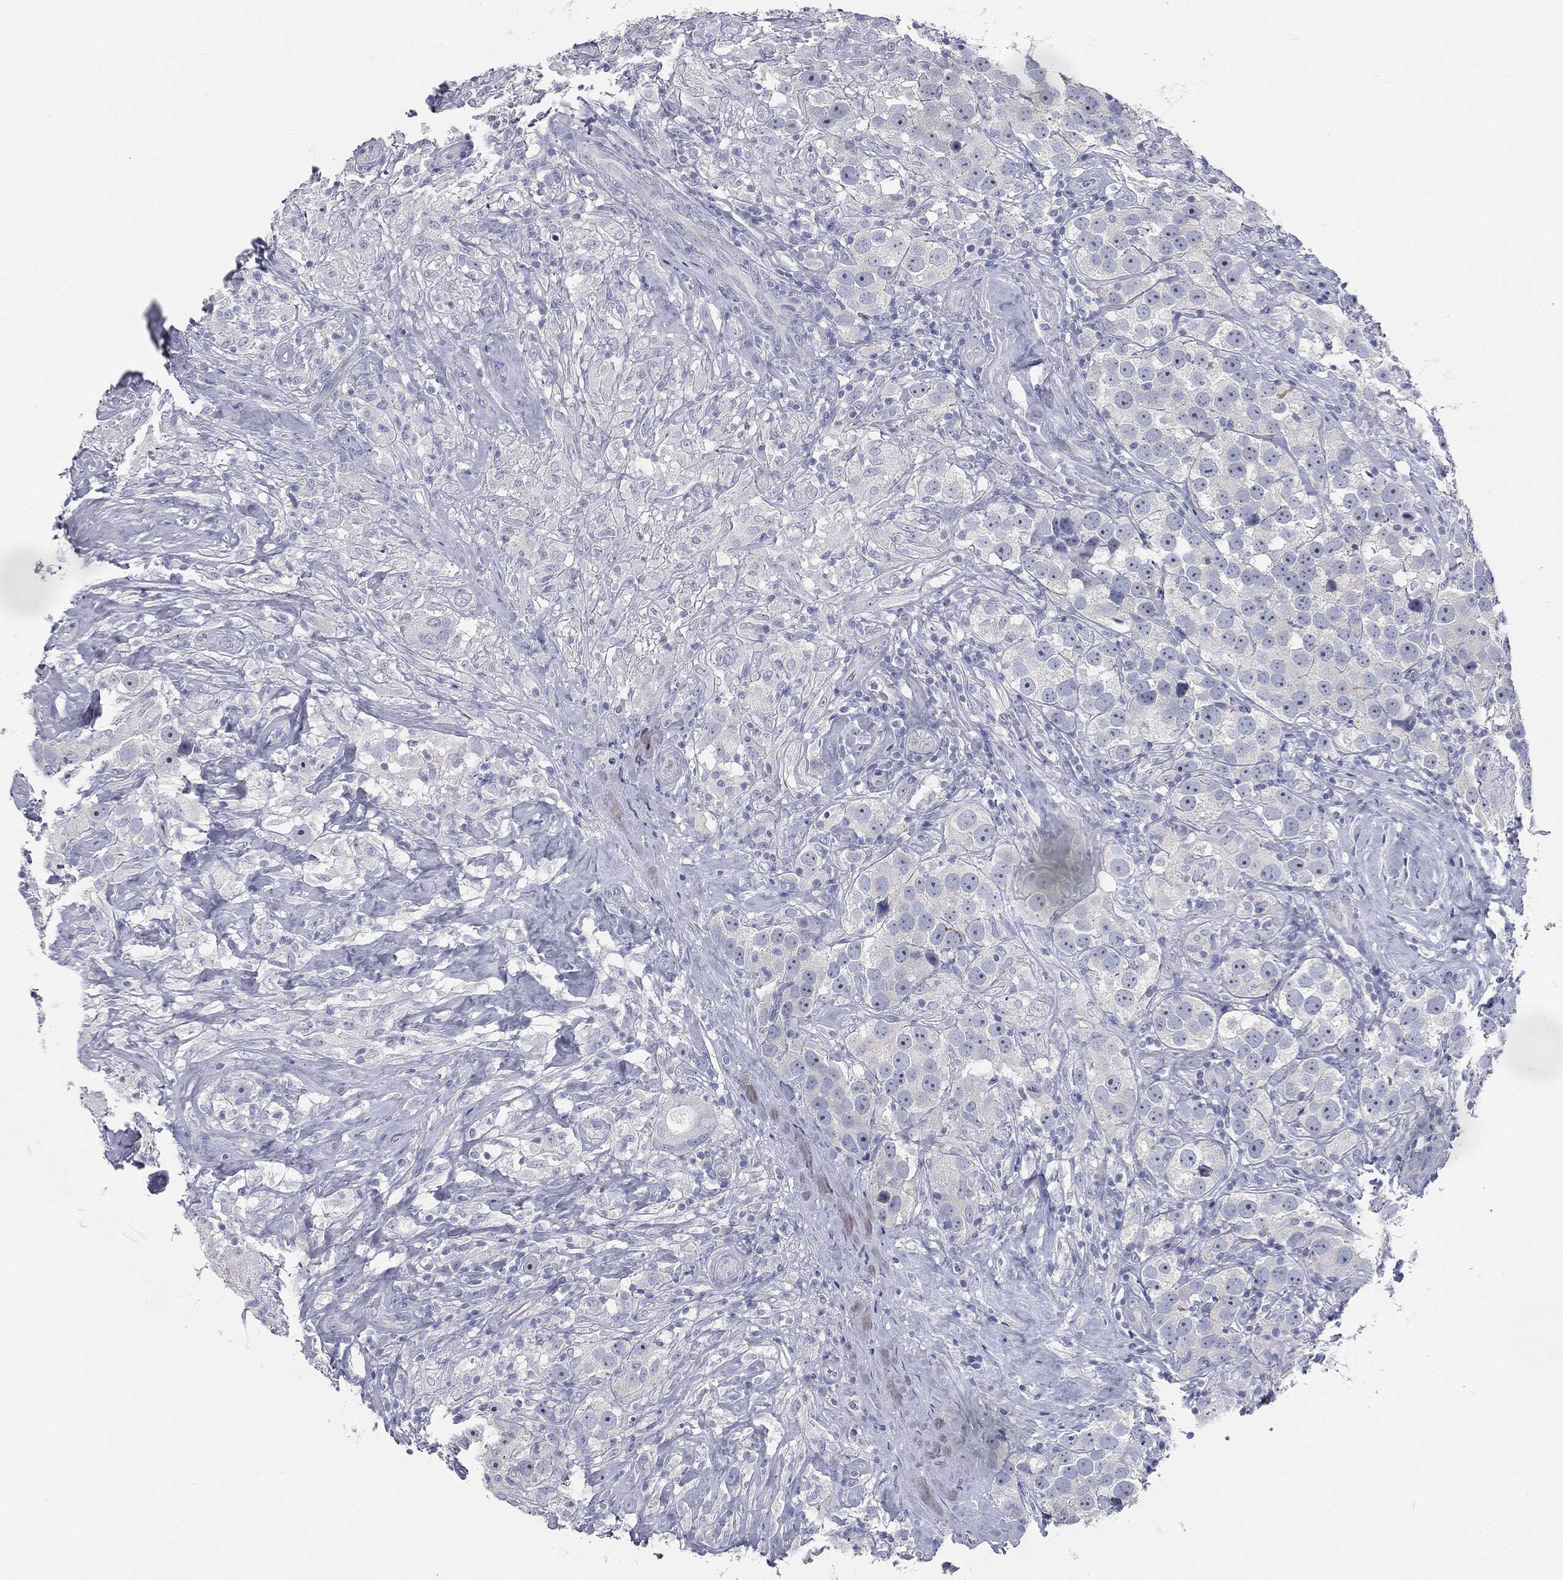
{"staining": {"intensity": "negative", "quantity": "none", "location": "none"}, "tissue": "testis cancer", "cell_type": "Tumor cells", "image_type": "cancer", "snomed": [{"axis": "morphology", "description": "Seminoma, NOS"}, {"axis": "topography", "description": "Testis"}], "caption": "Image shows no protein positivity in tumor cells of testis seminoma tissue. (DAB (3,3'-diaminobenzidine) IHC, high magnification).", "gene": "CUZD1", "patient": {"sex": "male", "age": 49}}